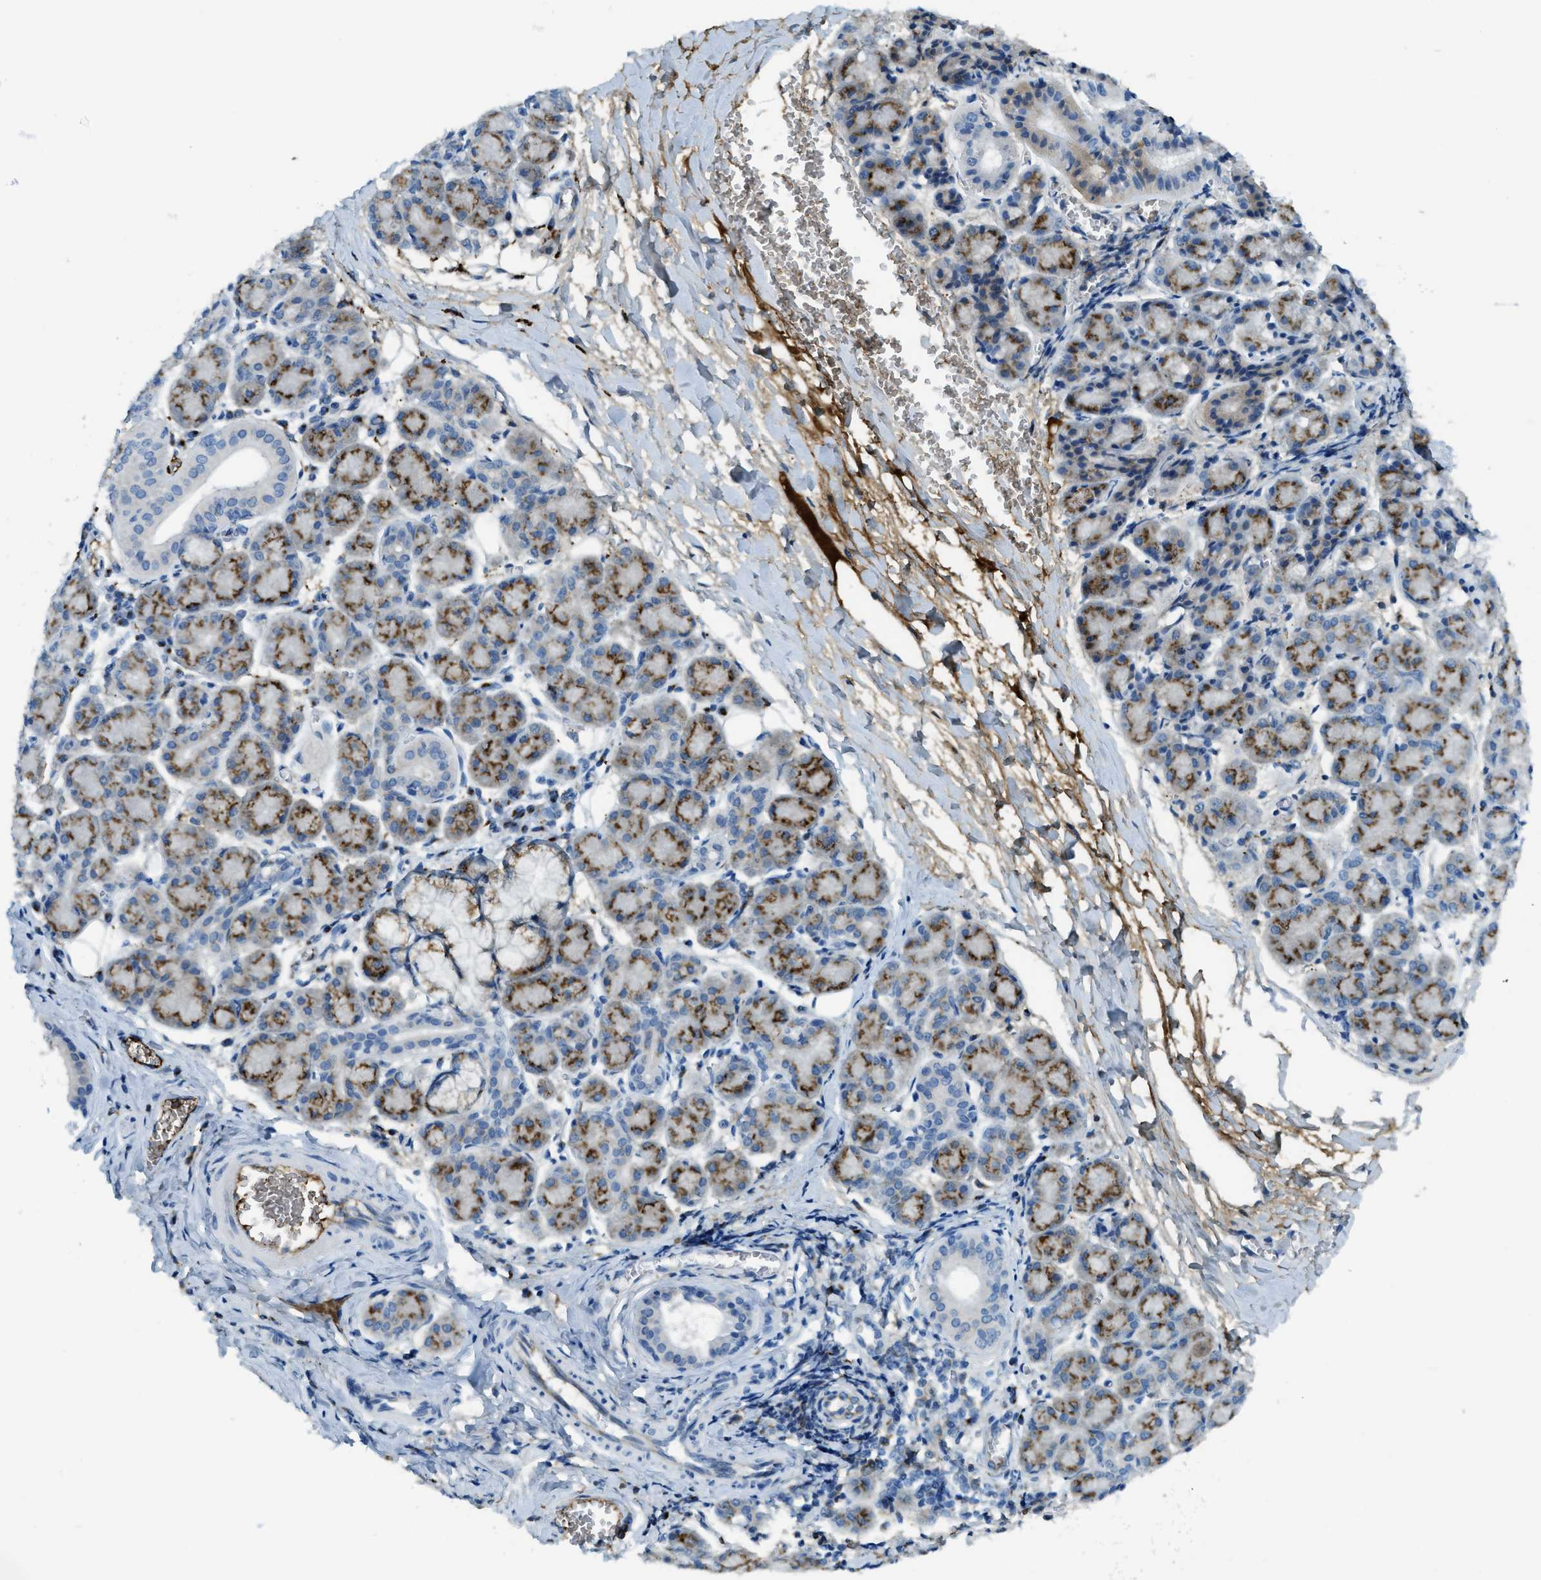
{"staining": {"intensity": "moderate", "quantity": "25%-75%", "location": "cytoplasmic/membranous"}, "tissue": "salivary gland", "cell_type": "Glandular cells", "image_type": "normal", "snomed": [{"axis": "morphology", "description": "Normal tissue, NOS"}, {"axis": "morphology", "description": "Inflammation, NOS"}, {"axis": "topography", "description": "Lymph node"}, {"axis": "topography", "description": "Salivary gland"}], "caption": "IHC (DAB) staining of benign salivary gland demonstrates moderate cytoplasmic/membranous protein expression in approximately 25%-75% of glandular cells.", "gene": "TRIM59", "patient": {"sex": "male", "age": 3}}